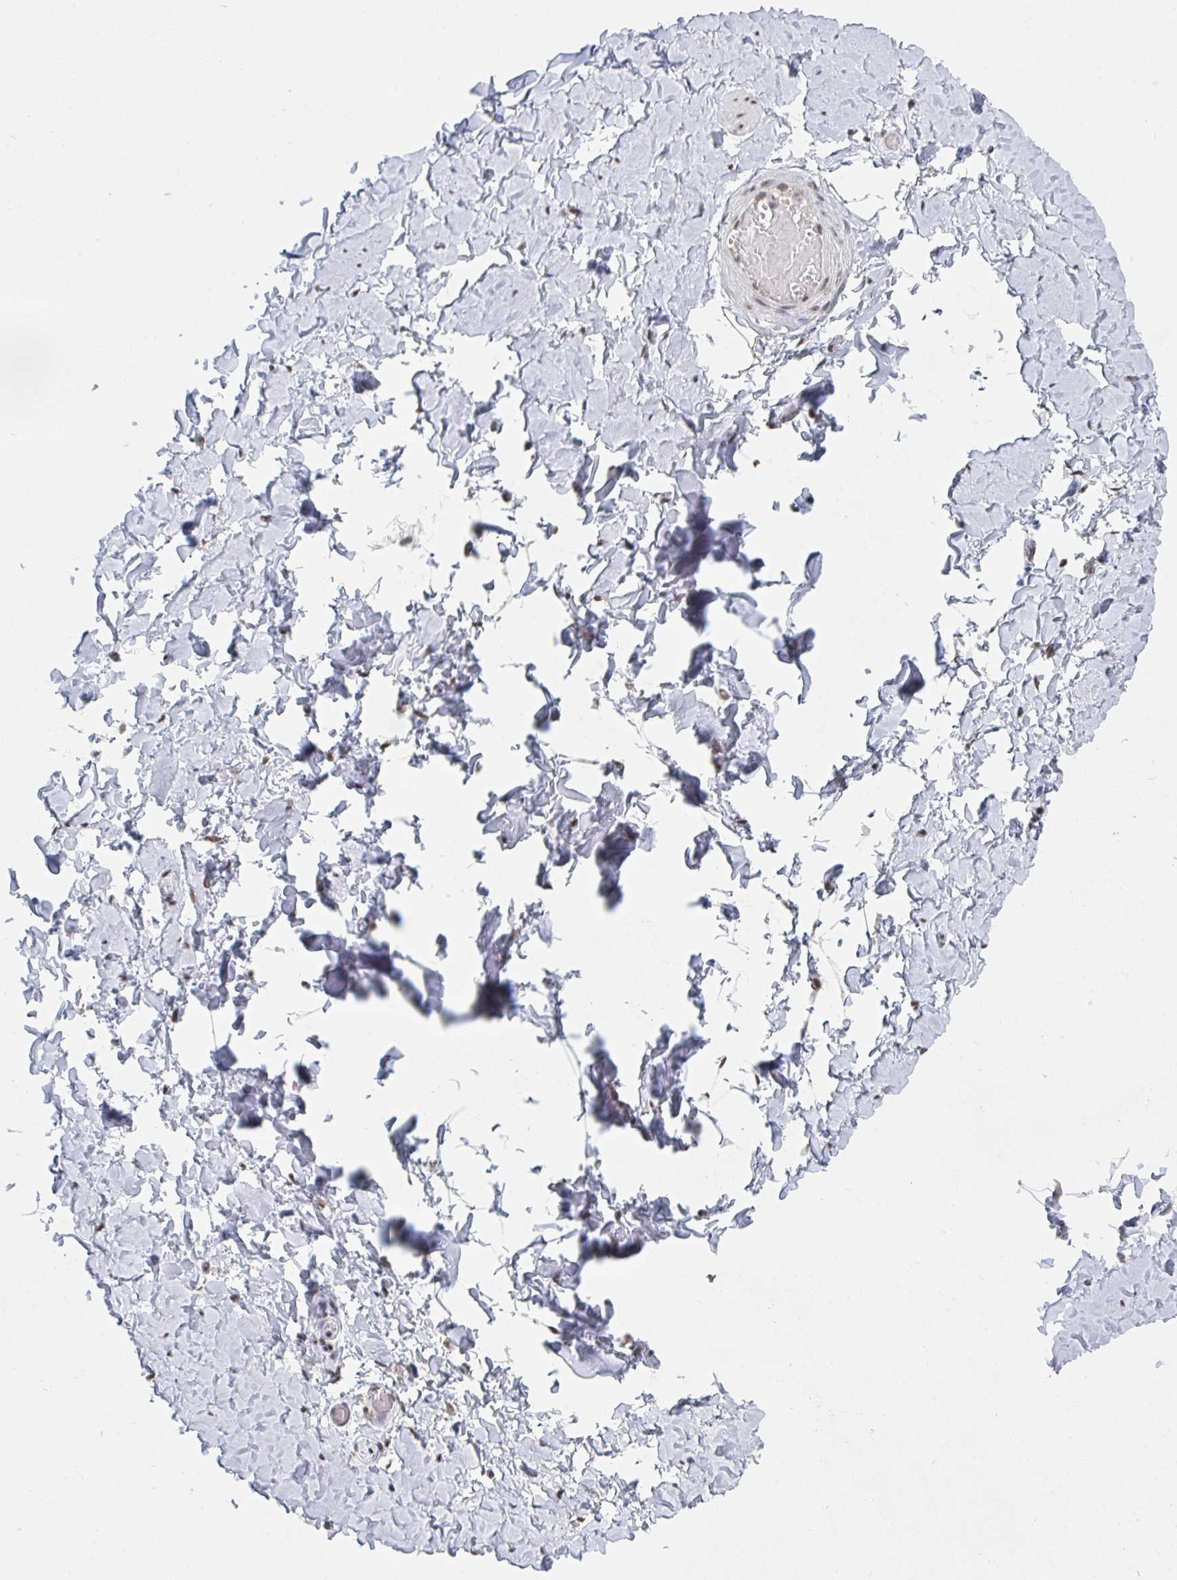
{"staining": {"intensity": "negative", "quantity": "none", "location": "none"}, "tissue": "adipose tissue", "cell_type": "Adipocytes", "image_type": "normal", "snomed": [{"axis": "morphology", "description": "Normal tissue, NOS"}, {"axis": "topography", "description": "Soft tissue"}, {"axis": "topography", "description": "Adipose tissue"}, {"axis": "topography", "description": "Vascular tissue"}, {"axis": "topography", "description": "Peripheral nerve tissue"}], "caption": "Adipocytes are negative for protein expression in normal human adipose tissue. (IHC, brightfield microscopy, high magnification).", "gene": "MBNL1", "patient": {"sex": "male", "age": 29}}